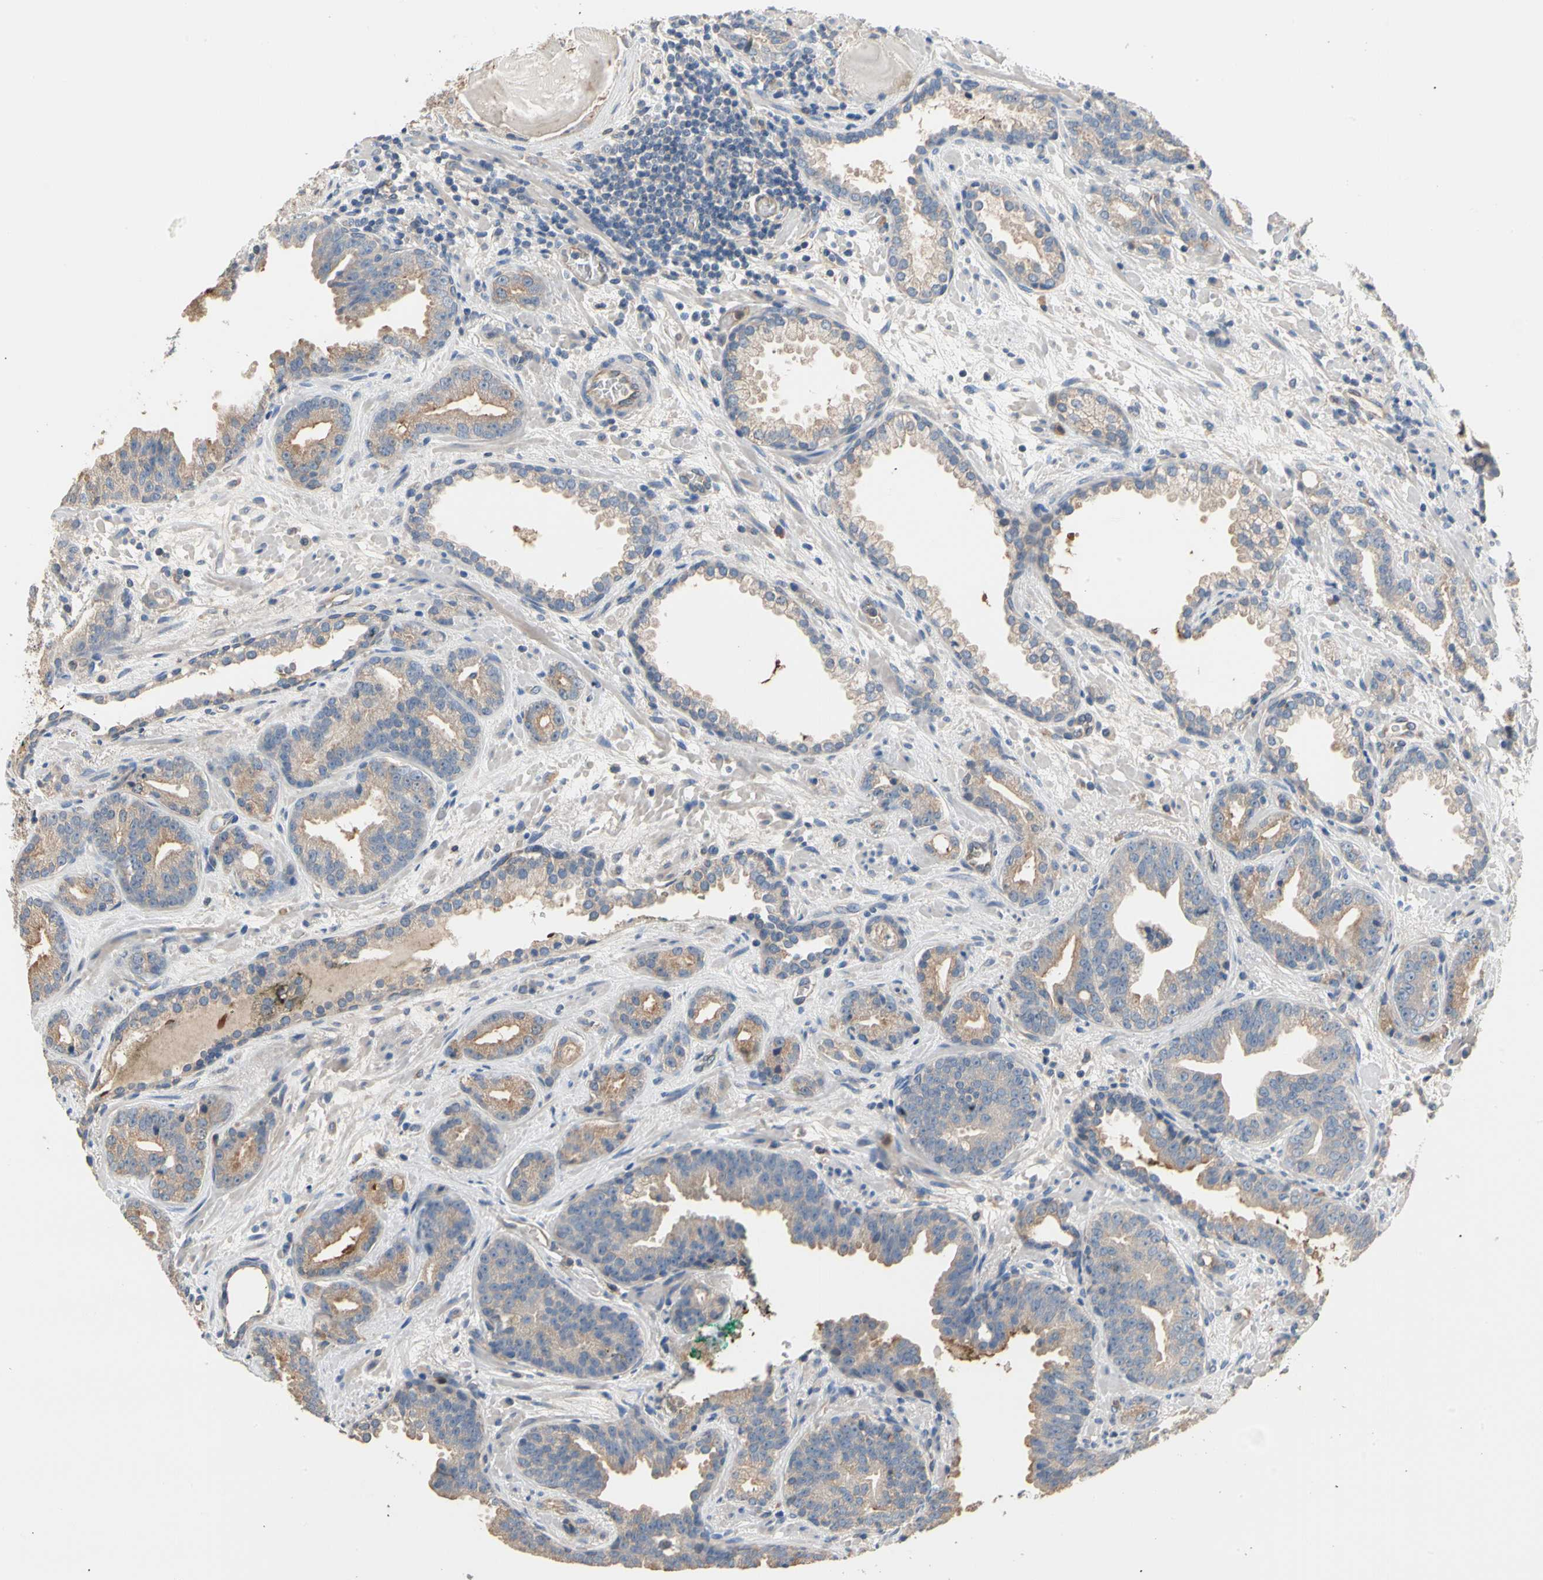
{"staining": {"intensity": "weak", "quantity": ">75%", "location": "cytoplasmic/membranous"}, "tissue": "prostate cancer", "cell_type": "Tumor cells", "image_type": "cancer", "snomed": [{"axis": "morphology", "description": "Adenocarcinoma, Low grade"}, {"axis": "topography", "description": "Prostate"}], "caption": "Immunohistochemical staining of human prostate cancer (adenocarcinoma (low-grade)) displays weak cytoplasmic/membranous protein positivity in about >75% of tumor cells.", "gene": "BBOX1", "patient": {"sex": "male", "age": 63}}